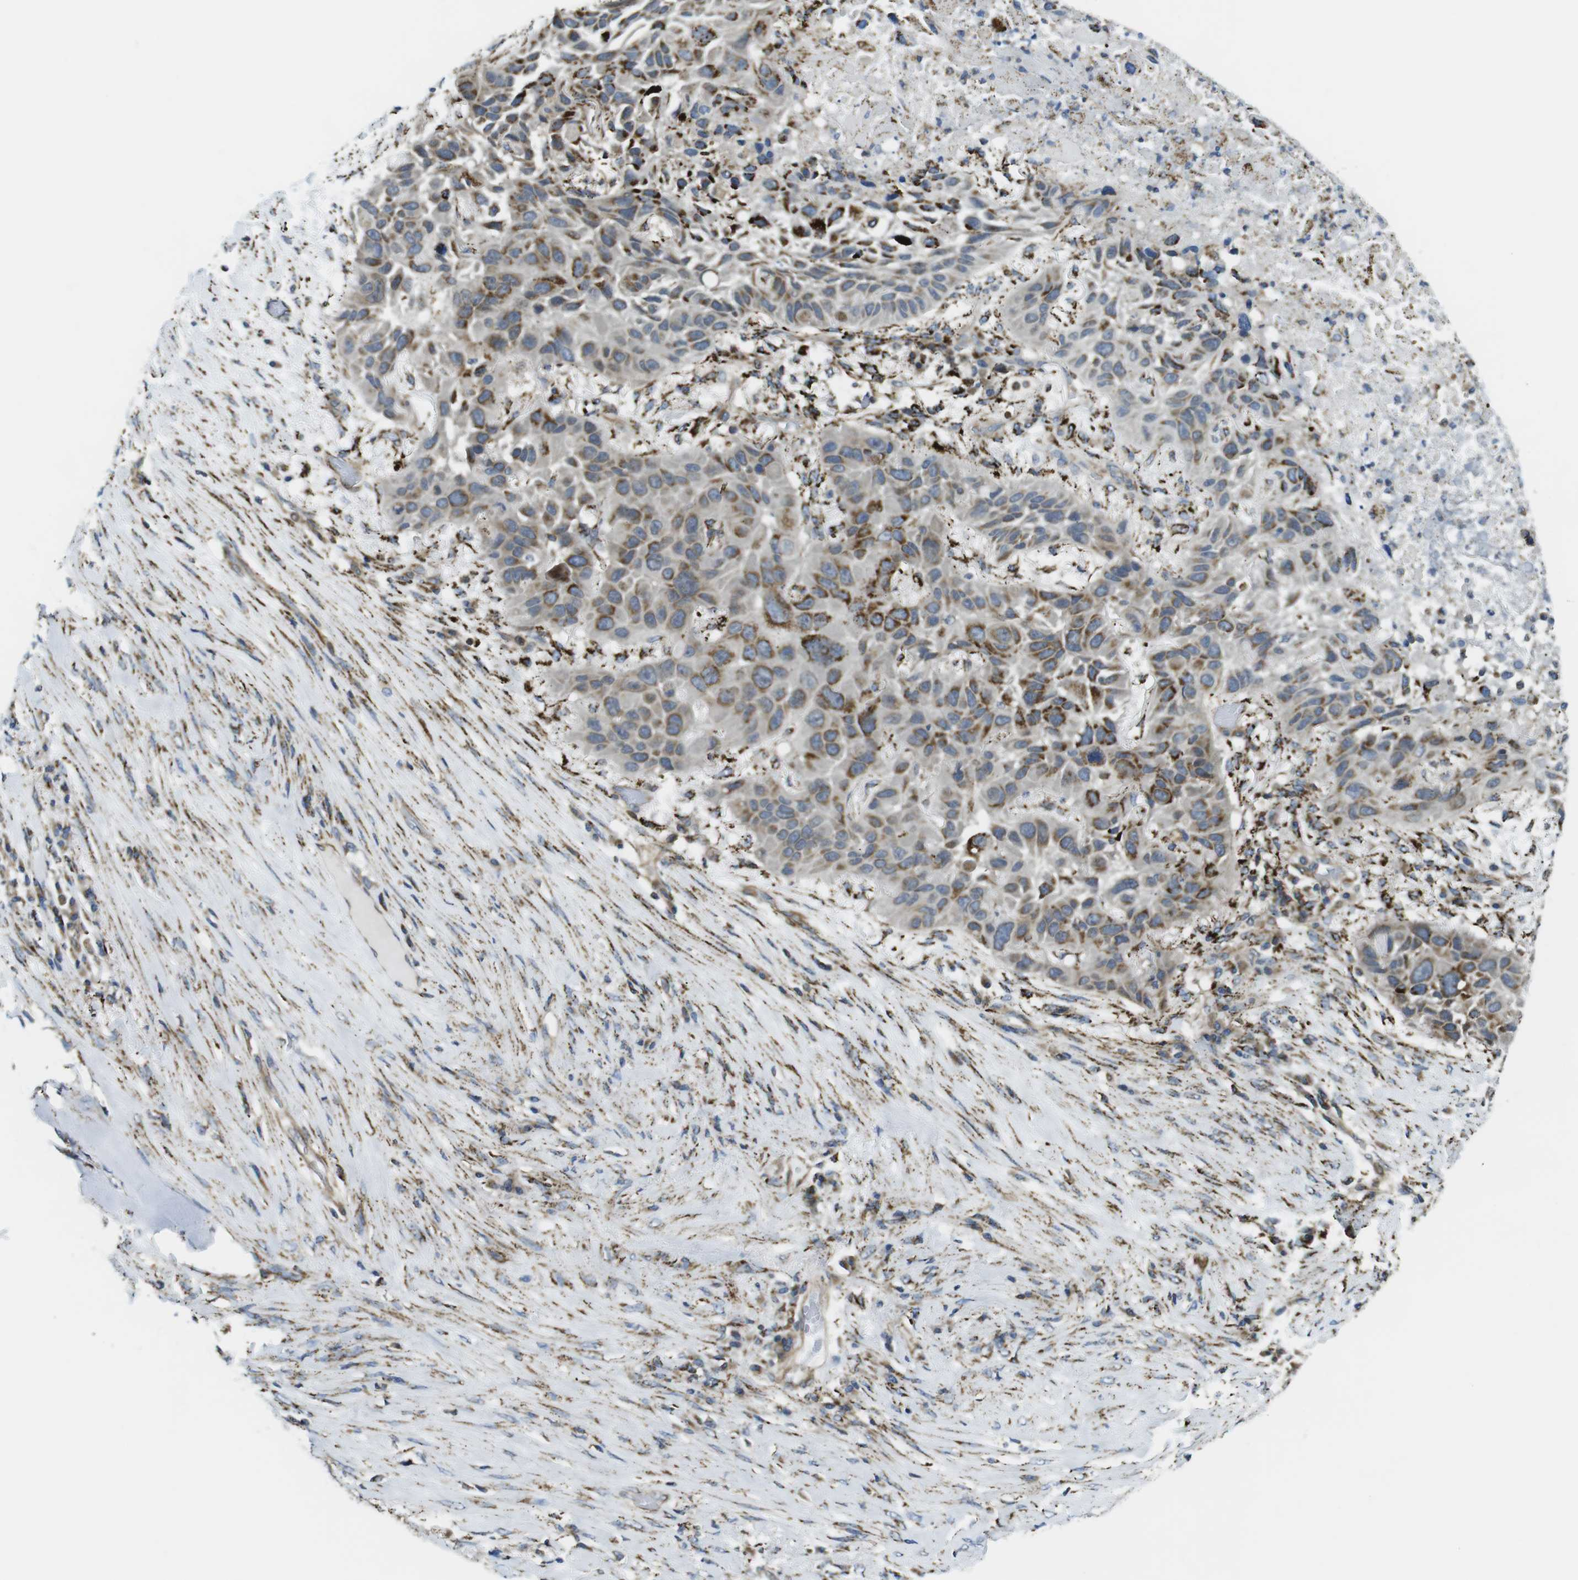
{"staining": {"intensity": "moderate", "quantity": "<25%", "location": "cytoplasmic/membranous"}, "tissue": "lung cancer", "cell_type": "Tumor cells", "image_type": "cancer", "snomed": [{"axis": "morphology", "description": "Squamous cell carcinoma, NOS"}, {"axis": "topography", "description": "Lung"}], "caption": "Squamous cell carcinoma (lung) tissue reveals moderate cytoplasmic/membranous positivity in about <25% of tumor cells The protein is shown in brown color, while the nuclei are stained blue.", "gene": "KCNE3", "patient": {"sex": "male", "age": 57}}